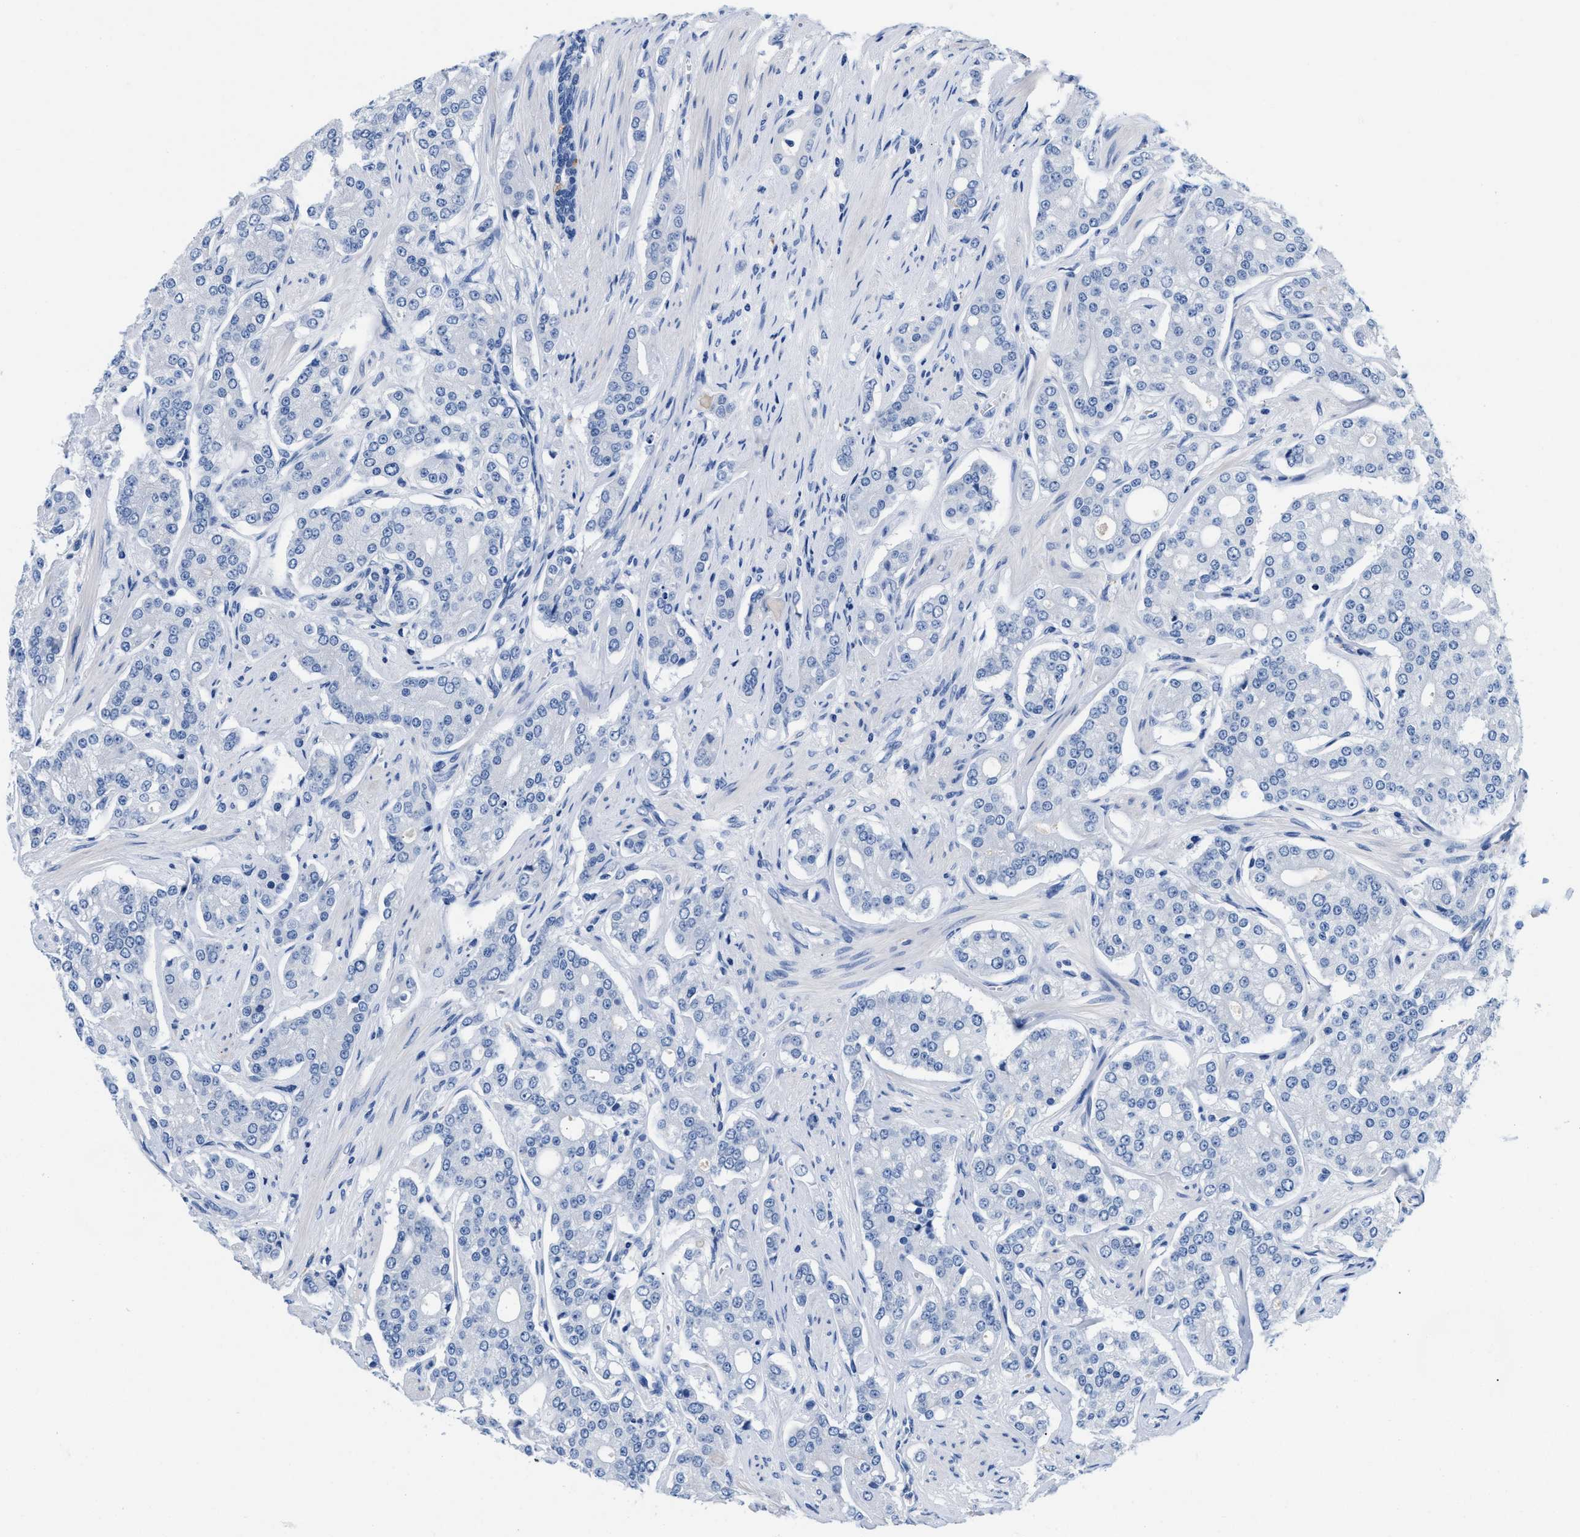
{"staining": {"intensity": "negative", "quantity": "none", "location": "none"}, "tissue": "prostate cancer", "cell_type": "Tumor cells", "image_type": "cancer", "snomed": [{"axis": "morphology", "description": "Adenocarcinoma, High grade"}, {"axis": "topography", "description": "Prostate"}], "caption": "The immunohistochemistry photomicrograph has no significant expression in tumor cells of prostate cancer tissue.", "gene": "SLFN13", "patient": {"sex": "male", "age": 71}}